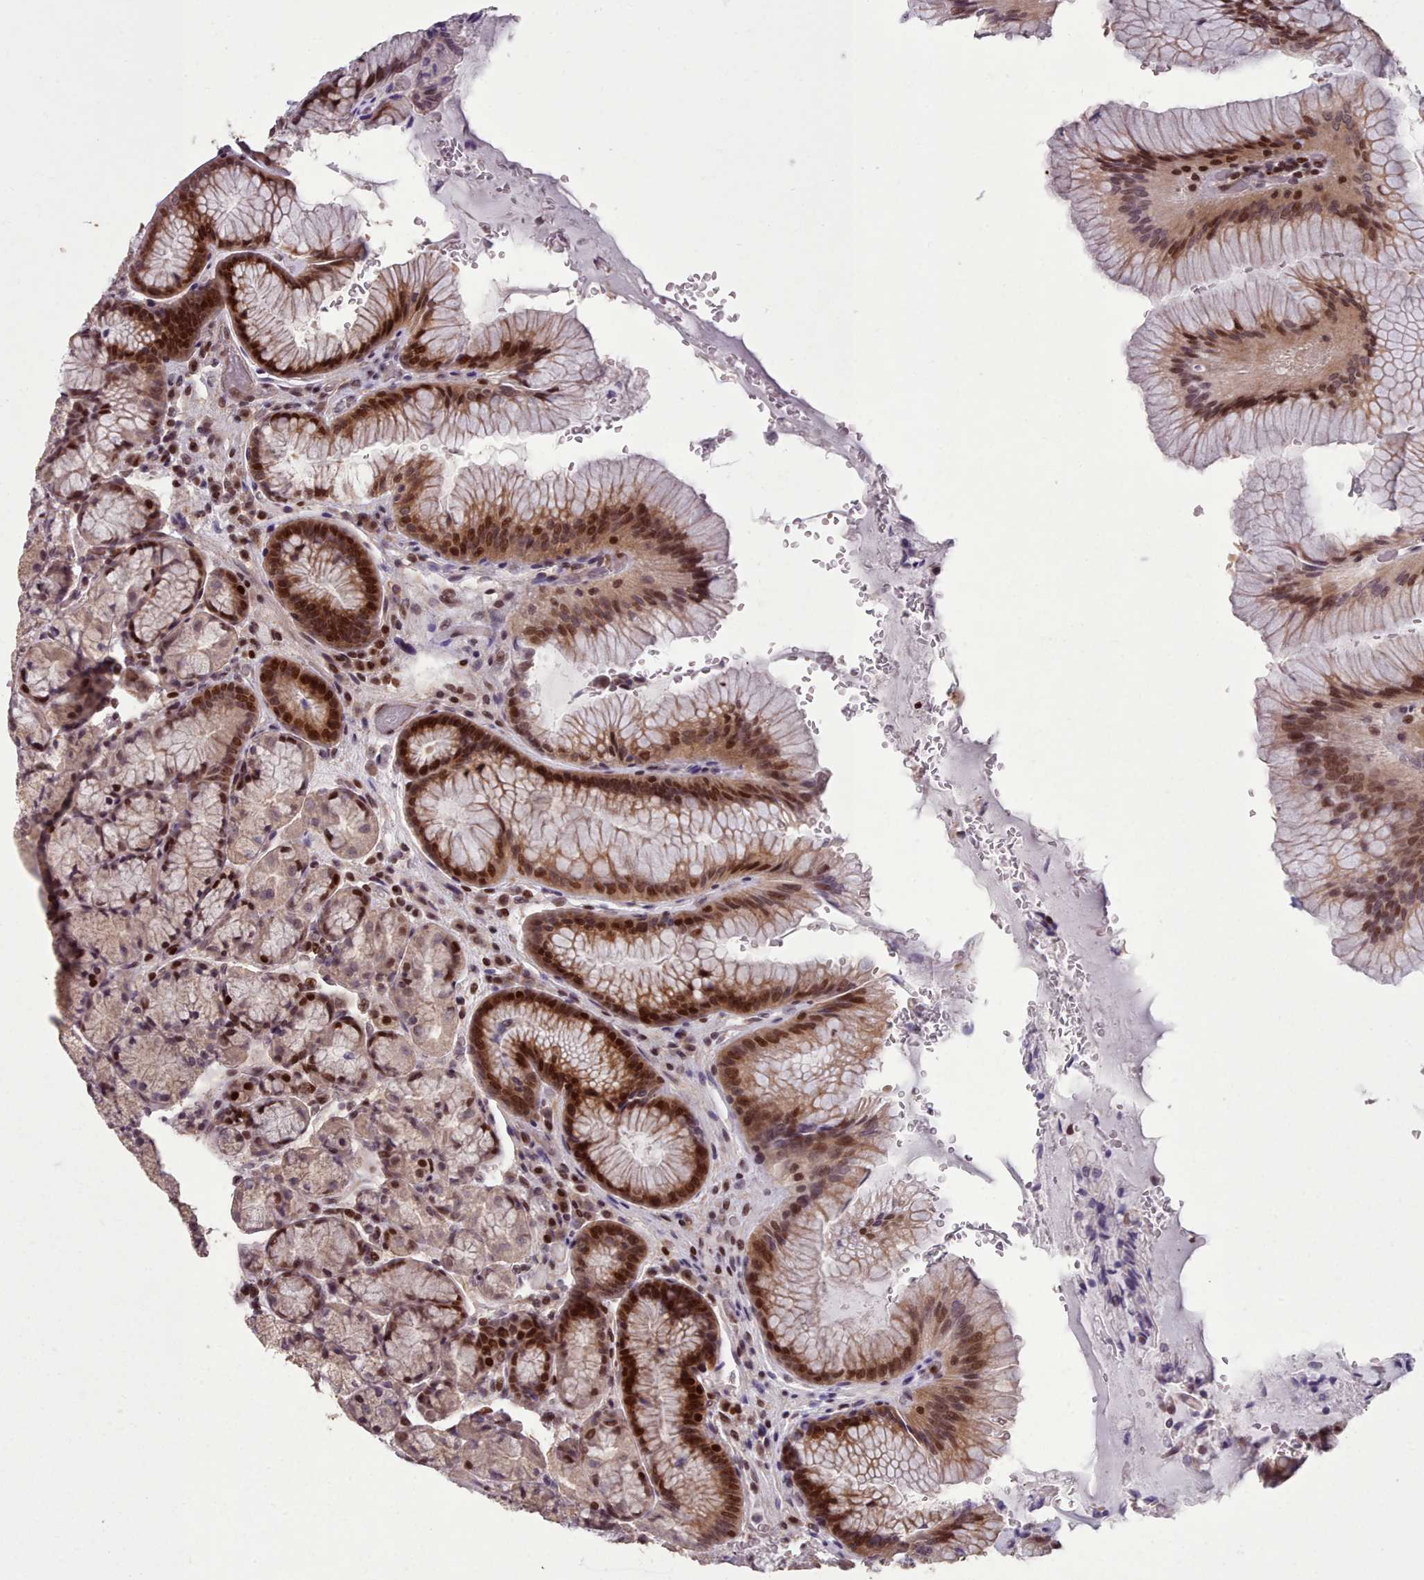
{"staining": {"intensity": "strong", "quantity": "25%-75%", "location": "nuclear"}, "tissue": "stomach", "cell_type": "Glandular cells", "image_type": "normal", "snomed": [{"axis": "morphology", "description": "Normal tissue, NOS"}, {"axis": "topography", "description": "Stomach"}], "caption": "The immunohistochemical stain labels strong nuclear staining in glandular cells of benign stomach.", "gene": "ENSA", "patient": {"sex": "male", "age": 63}}